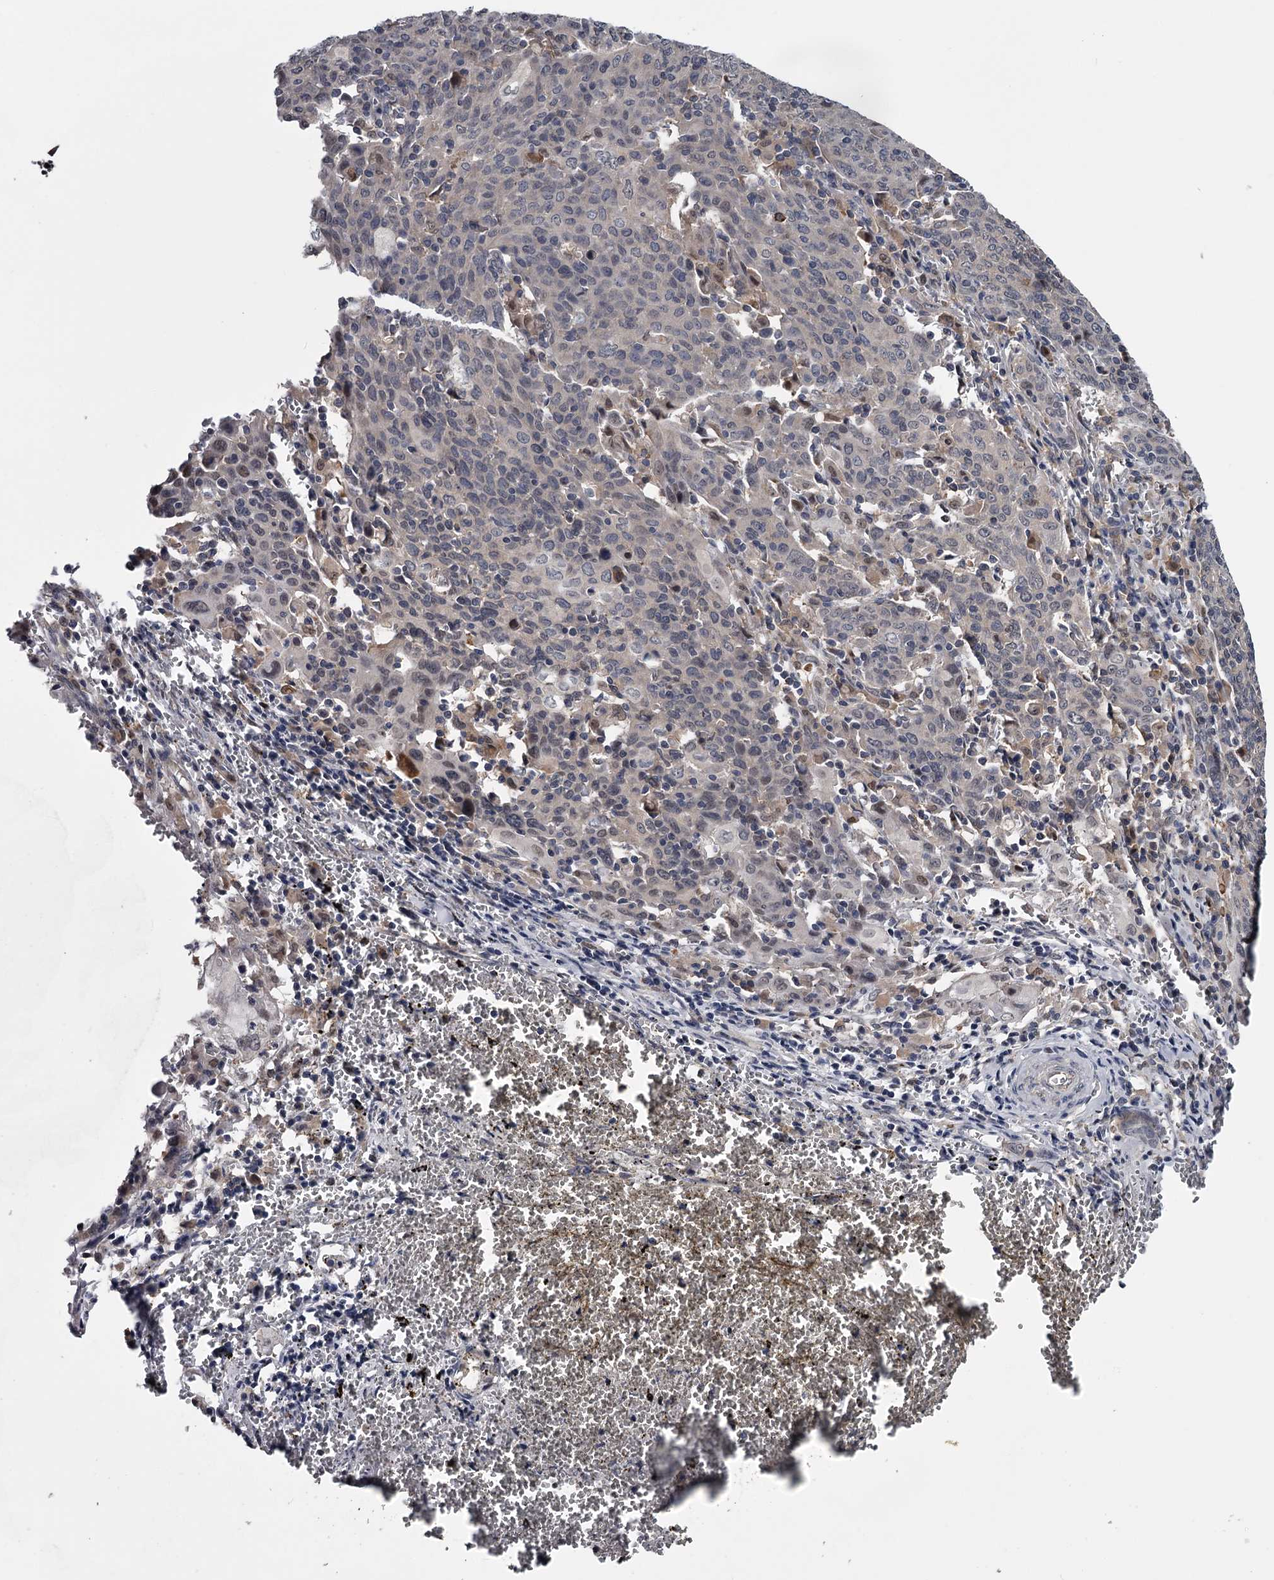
{"staining": {"intensity": "negative", "quantity": "none", "location": "none"}, "tissue": "cervical cancer", "cell_type": "Tumor cells", "image_type": "cancer", "snomed": [{"axis": "morphology", "description": "Squamous cell carcinoma, NOS"}, {"axis": "topography", "description": "Cervix"}], "caption": "IHC micrograph of neoplastic tissue: squamous cell carcinoma (cervical) stained with DAB exhibits no significant protein expression in tumor cells. (DAB immunohistochemistry (IHC) with hematoxylin counter stain).", "gene": "DAO", "patient": {"sex": "female", "age": 67}}